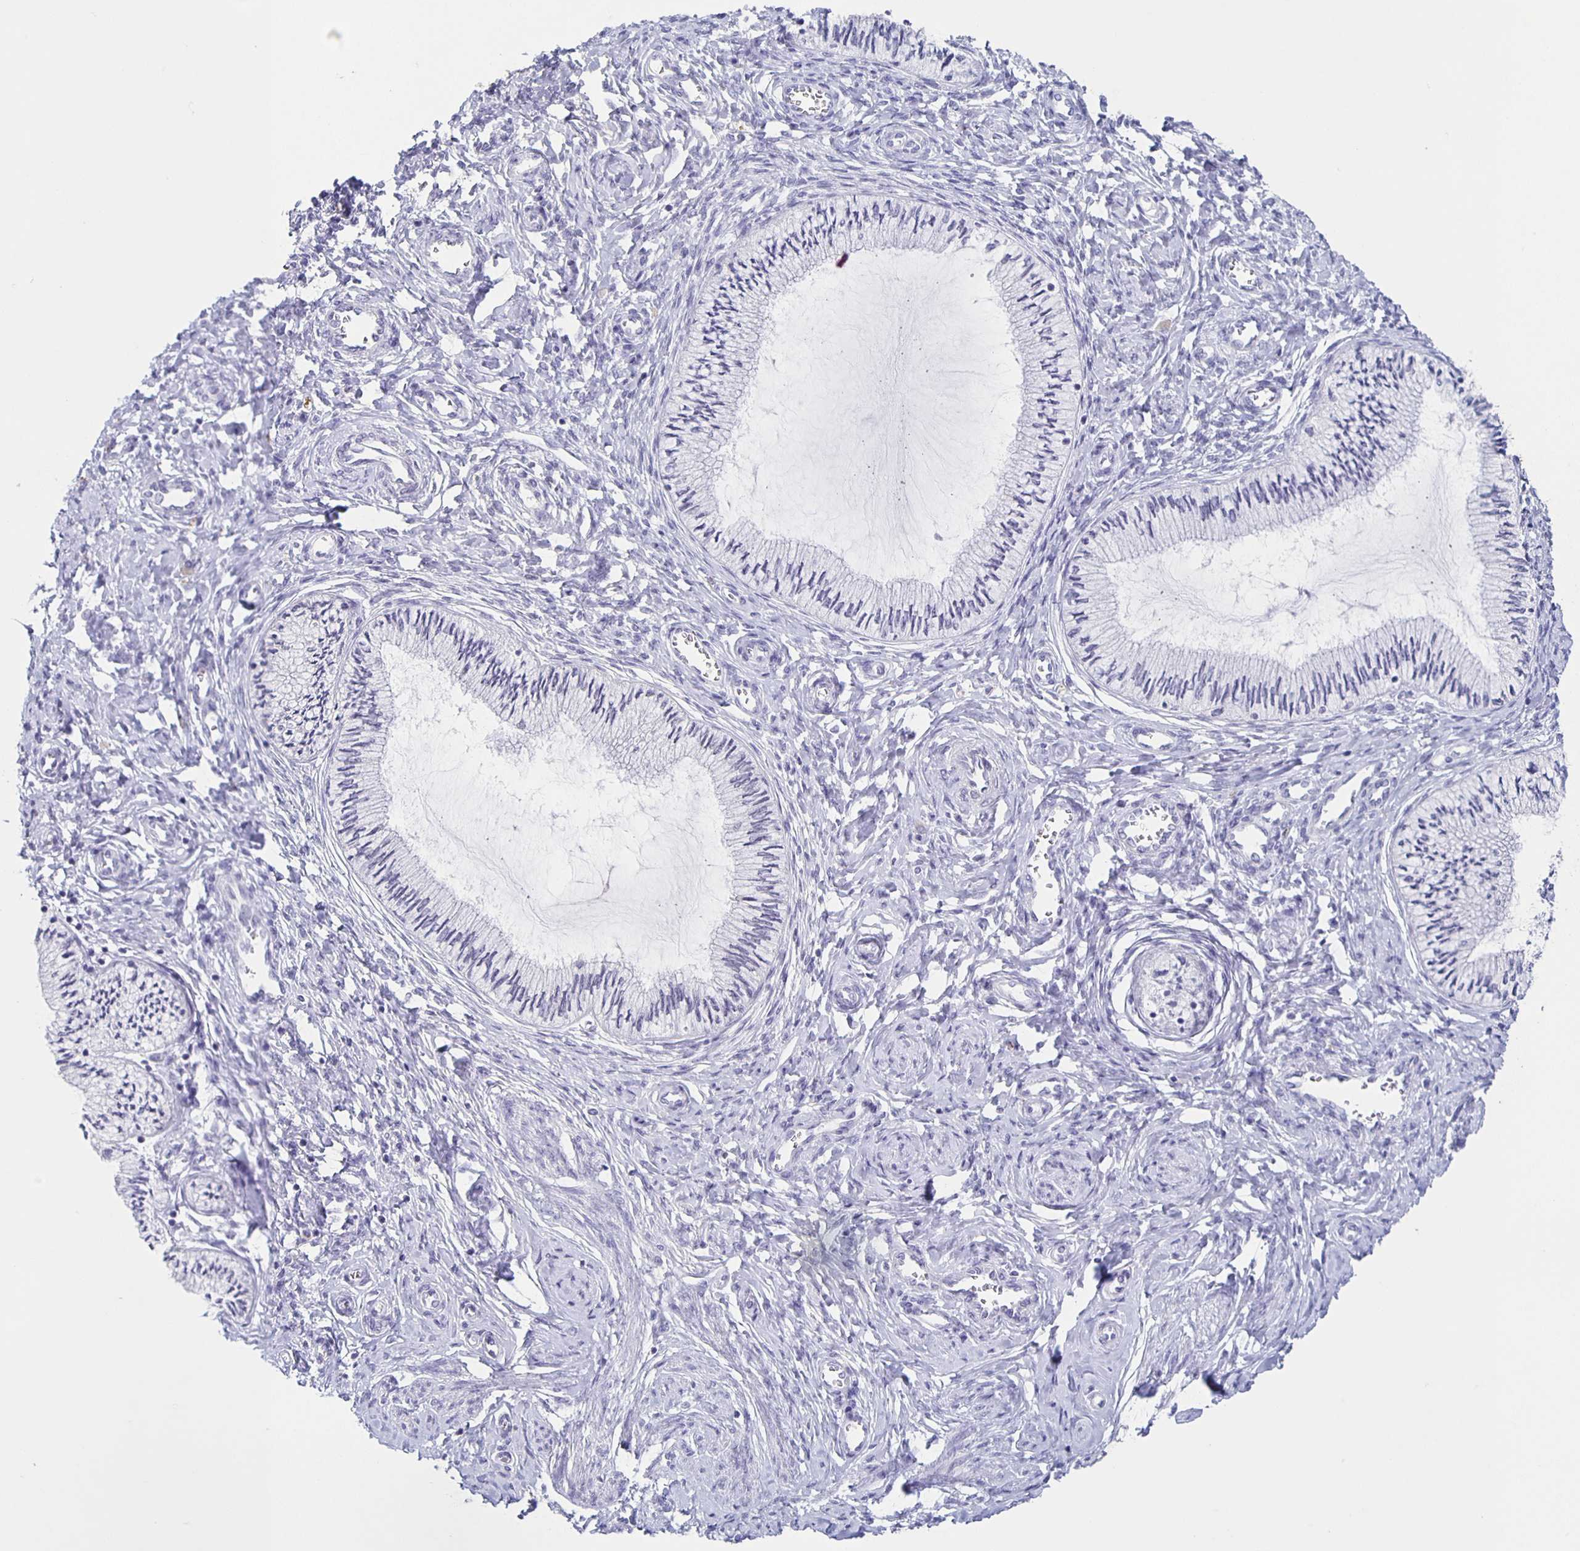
{"staining": {"intensity": "negative", "quantity": "none", "location": "none"}, "tissue": "cervix", "cell_type": "Glandular cells", "image_type": "normal", "snomed": [{"axis": "morphology", "description": "Normal tissue, NOS"}, {"axis": "topography", "description": "Cervix"}], "caption": "Benign cervix was stained to show a protein in brown. There is no significant positivity in glandular cells. (DAB IHC with hematoxylin counter stain).", "gene": "CARNS1", "patient": {"sex": "female", "age": 24}}